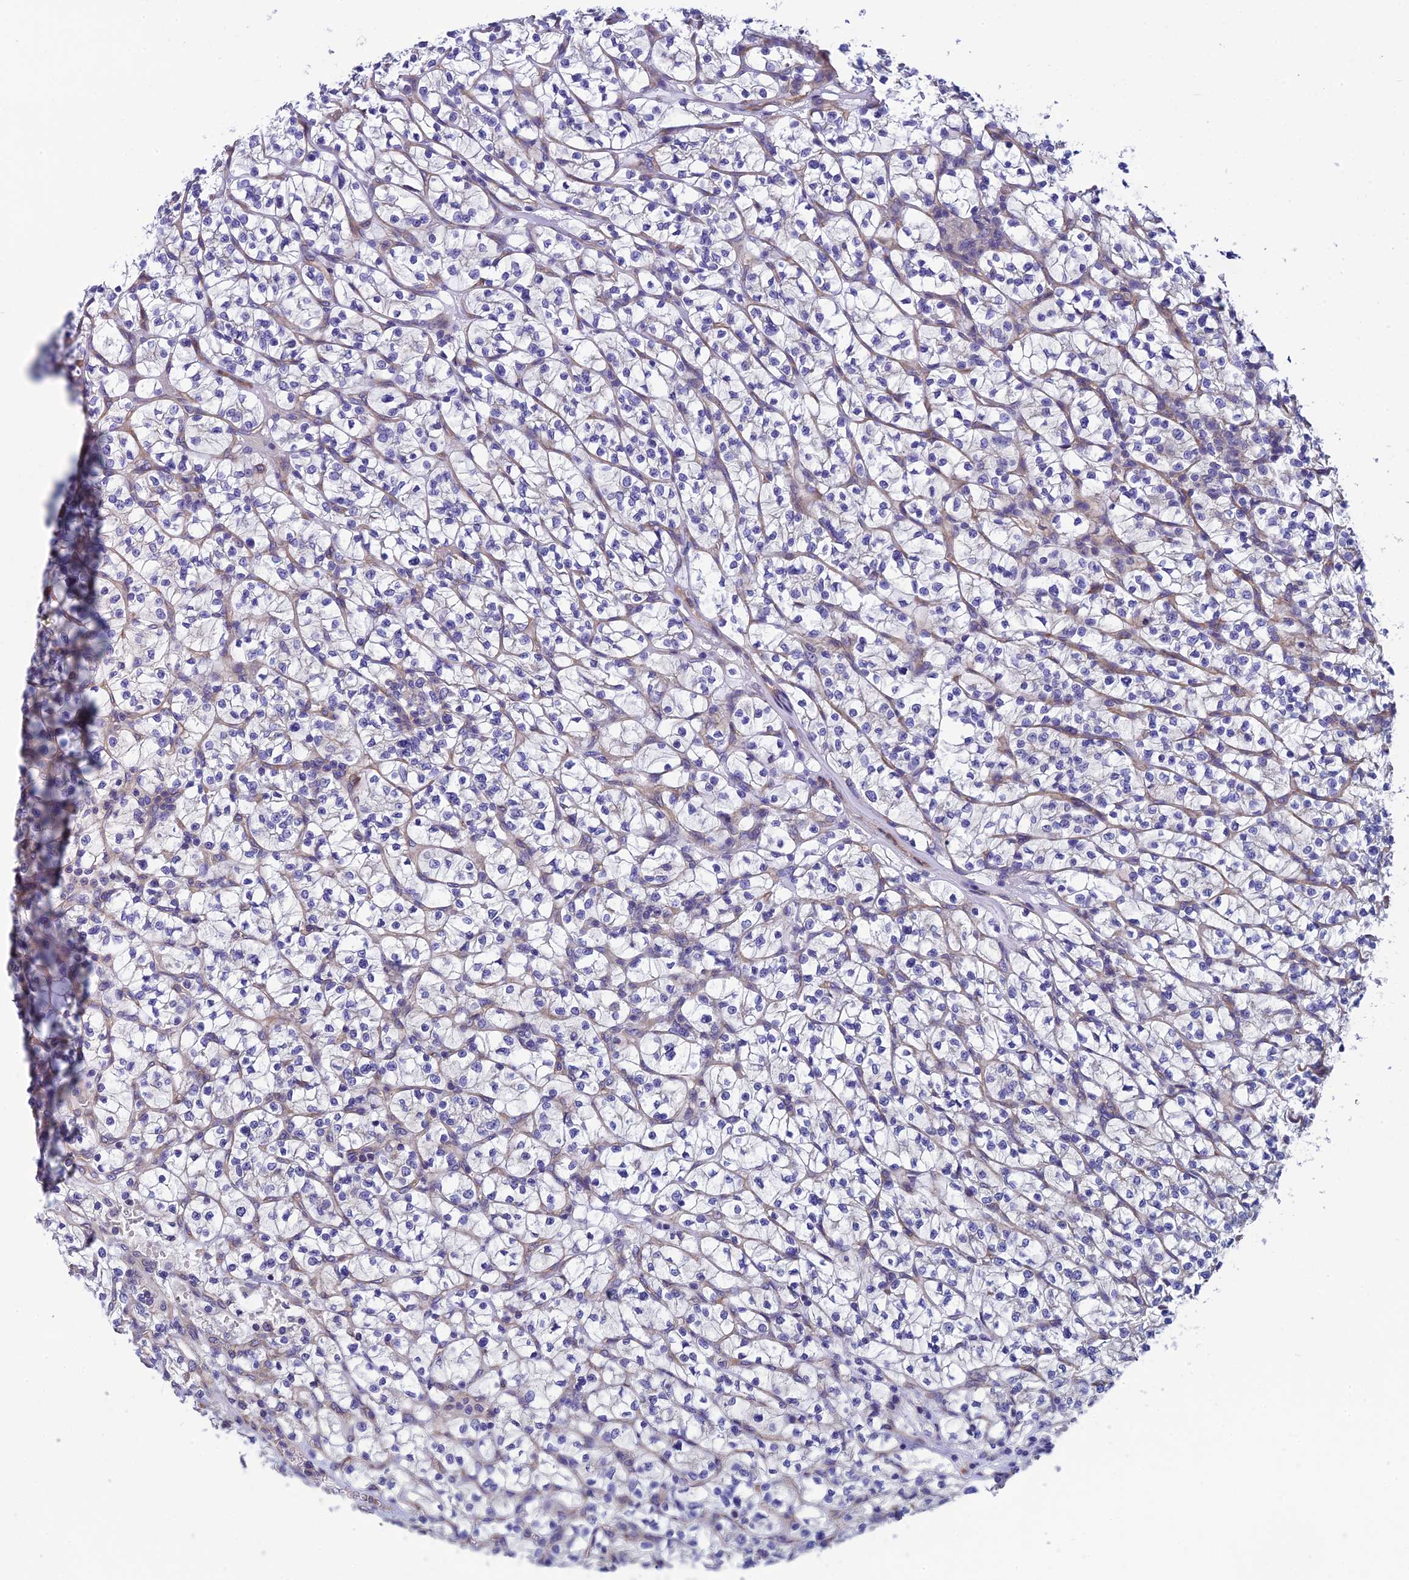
{"staining": {"intensity": "negative", "quantity": "none", "location": "none"}, "tissue": "renal cancer", "cell_type": "Tumor cells", "image_type": "cancer", "snomed": [{"axis": "morphology", "description": "Adenocarcinoma, NOS"}, {"axis": "topography", "description": "Kidney"}], "caption": "Immunohistochemistry (IHC) photomicrograph of neoplastic tissue: human renal cancer stained with DAB reveals no significant protein expression in tumor cells.", "gene": "PPFIA3", "patient": {"sex": "female", "age": 64}}